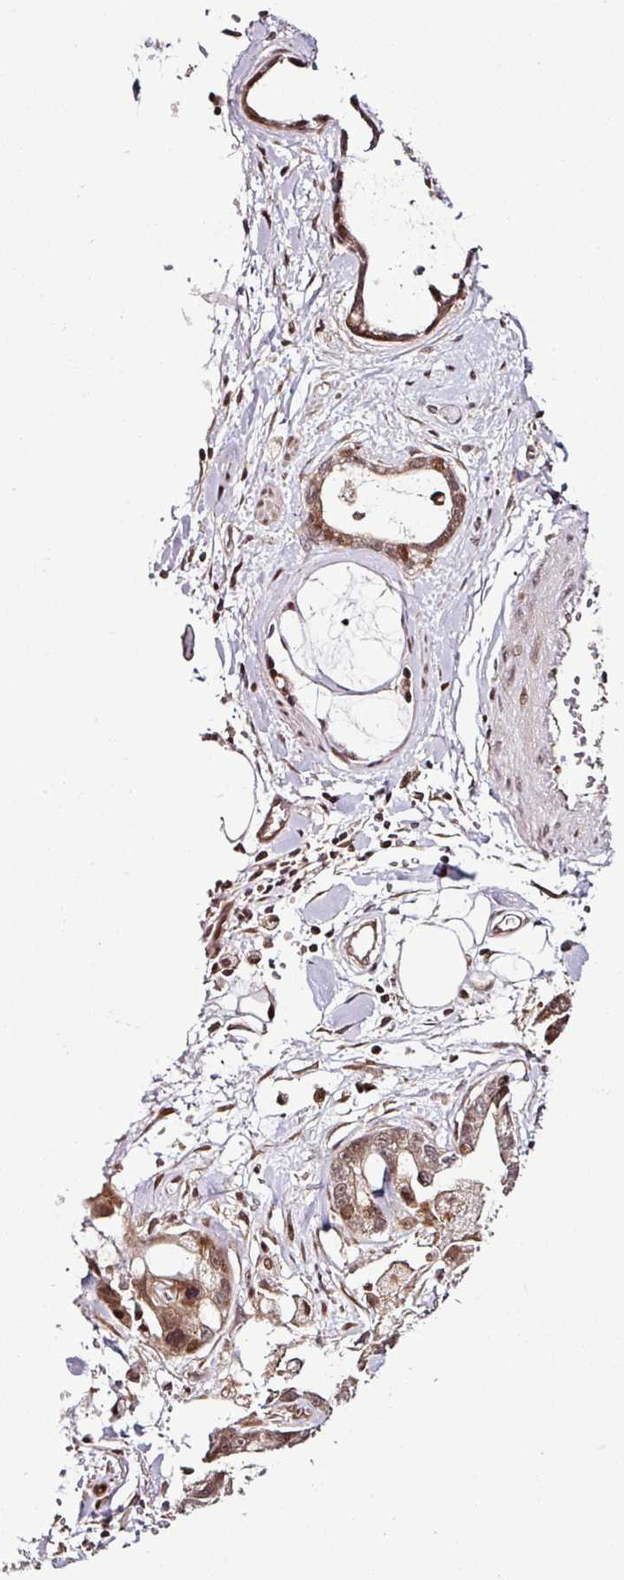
{"staining": {"intensity": "weak", "quantity": ">75%", "location": "cytoplasmic/membranous,nuclear"}, "tissue": "stomach cancer", "cell_type": "Tumor cells", "image_type": "cancer", "snomed": [{"axis": "morphology", "description": "Adenocarcinoma, NOS"}, {"axis": "topography", "description": "Stomach"}], "caption": "A brown stain highlights weak cytoplasmic/membranous and nuclear positivity of a protein in human stomach cancer (adenocarcinoma) tumor cells.", "gene": "COPRS", "patient": {"sex": "male", "age": 55}}